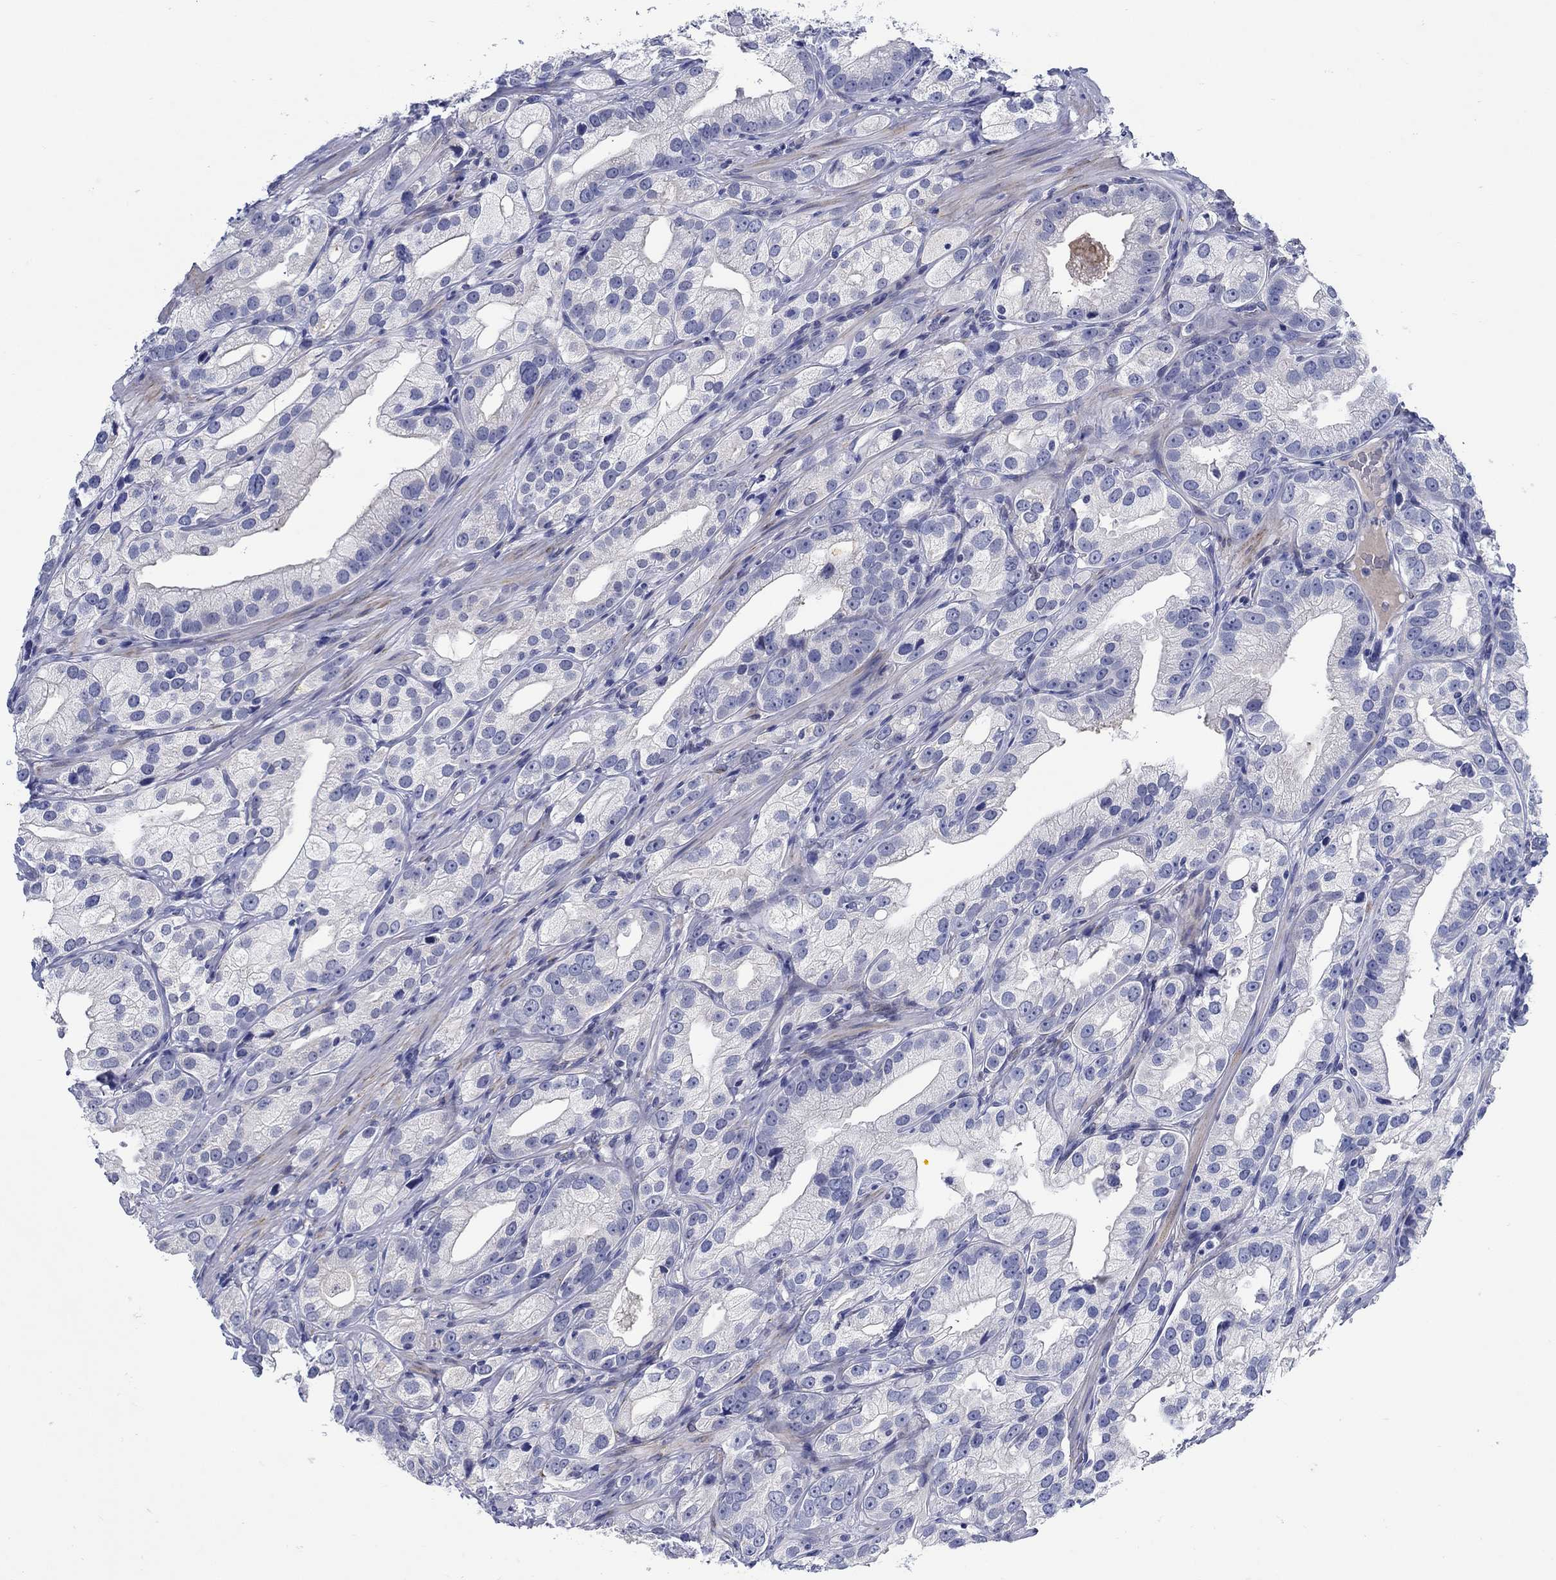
{"staining": {"intensity": "negative", "quantity": "none", "location": "none"}, "tissue": "prostate cancer", "cell_type": "Tumor cells", "image_type": "cancer", "snomed": [{"axis": "morphology", "description": "Adenocarcinoma, High grade"}, {"axis": "topography", "description": "Prostate and seminal vesicle, NOS"}], "caption": "Human prostate high-grade adenocarcinoma stained for a protein using immunohistochemistry exhibits no expression in tumor cells.", "gene": "MC2R", "patient": {"sex": "male", "age": 62}}